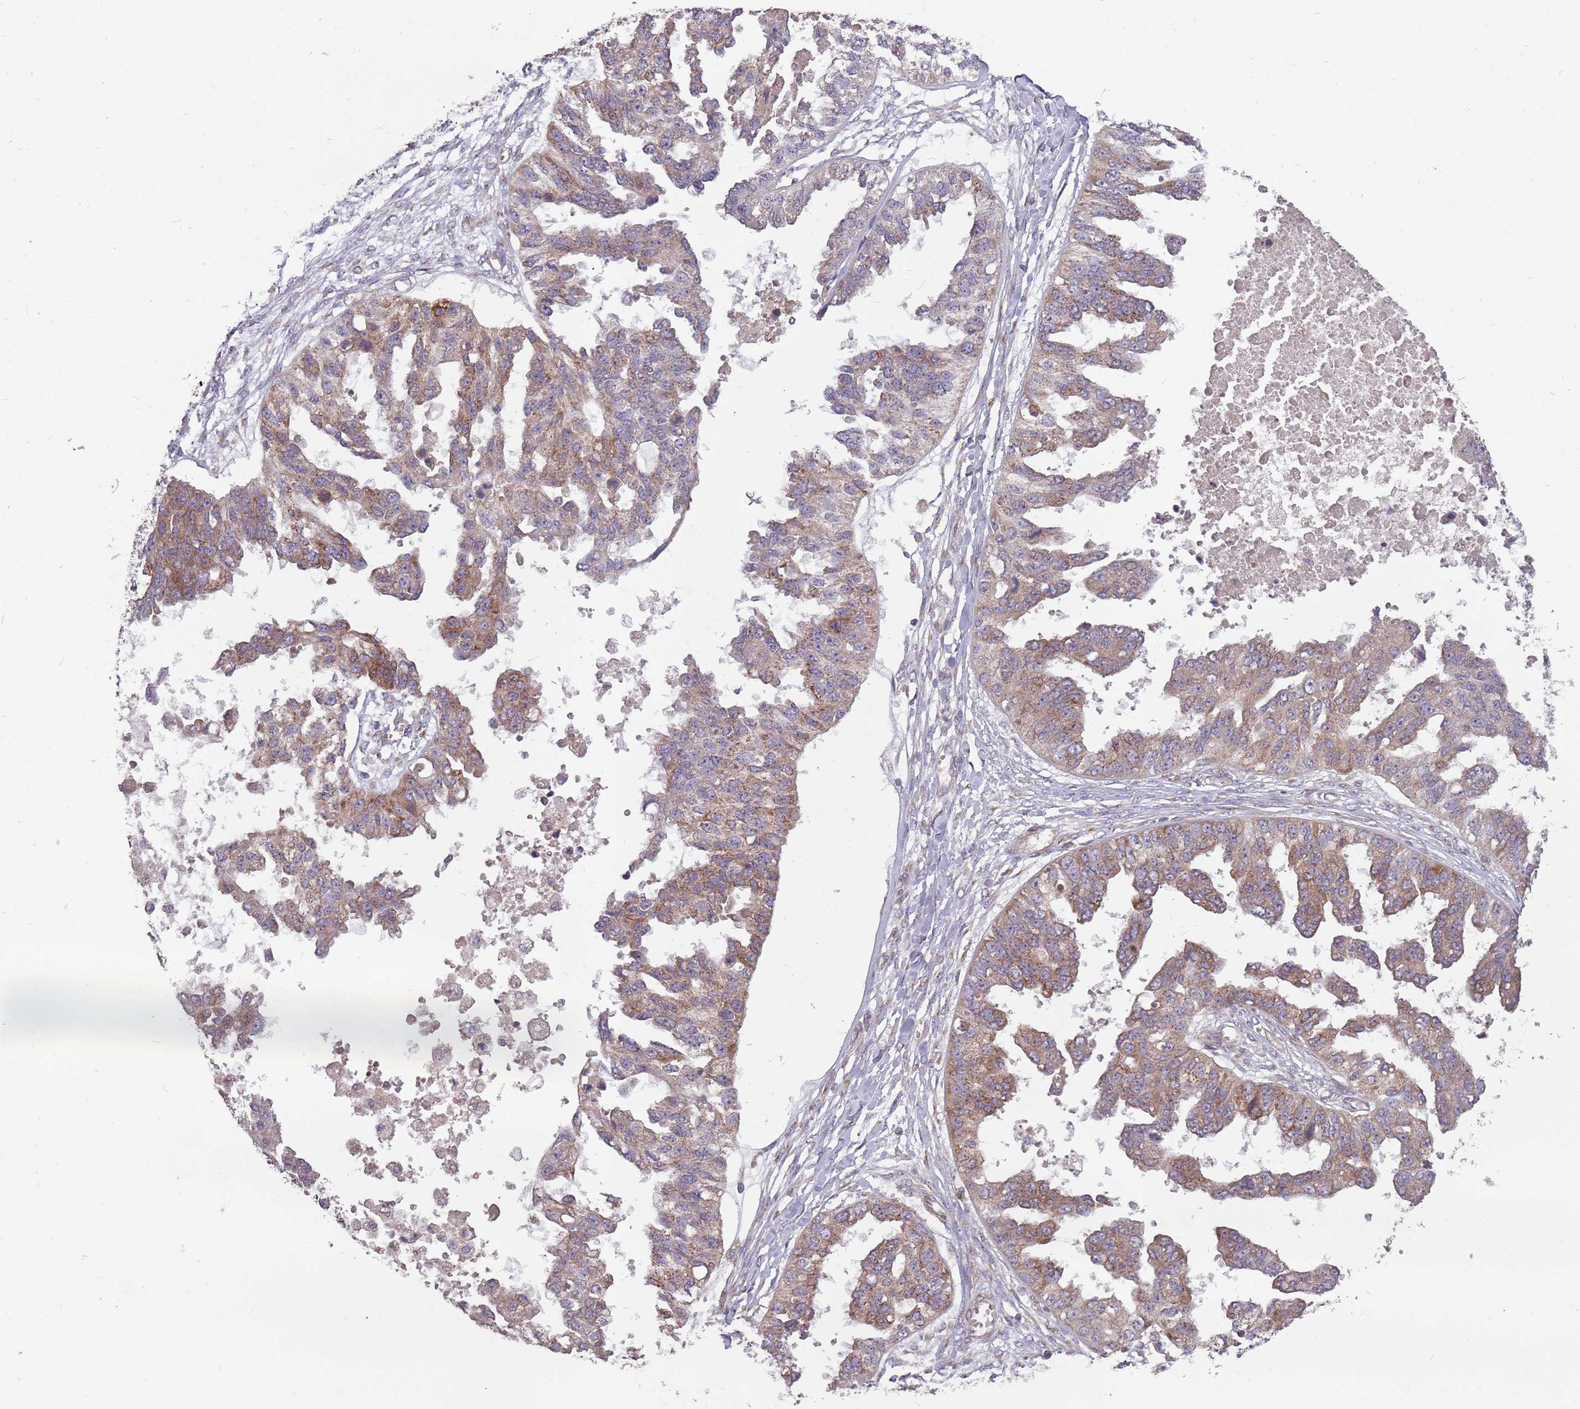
{"staining": {"intensity": "weak", "quantity": ">75%", "location": "cytoplasmic/membranous"}, "tissue": "ovarian cancer", "cell_type": "Tumor cells", "image_type": "cancer", "snomed": [{"axis": "morphology", "description": "Cystadenocarcinoma, serous, NOS"}, {"axis": "topography", "description": "Ovary"}], "caption": "Protein staining of ovarian cancer (serous cystadenocarcinoma) tissue demonstrates weak cytoplasmic/membranous staining in approximately >75% of tumor cells.", "gene": "PLD6", "patient": {"sex": "female", "age": 58}}